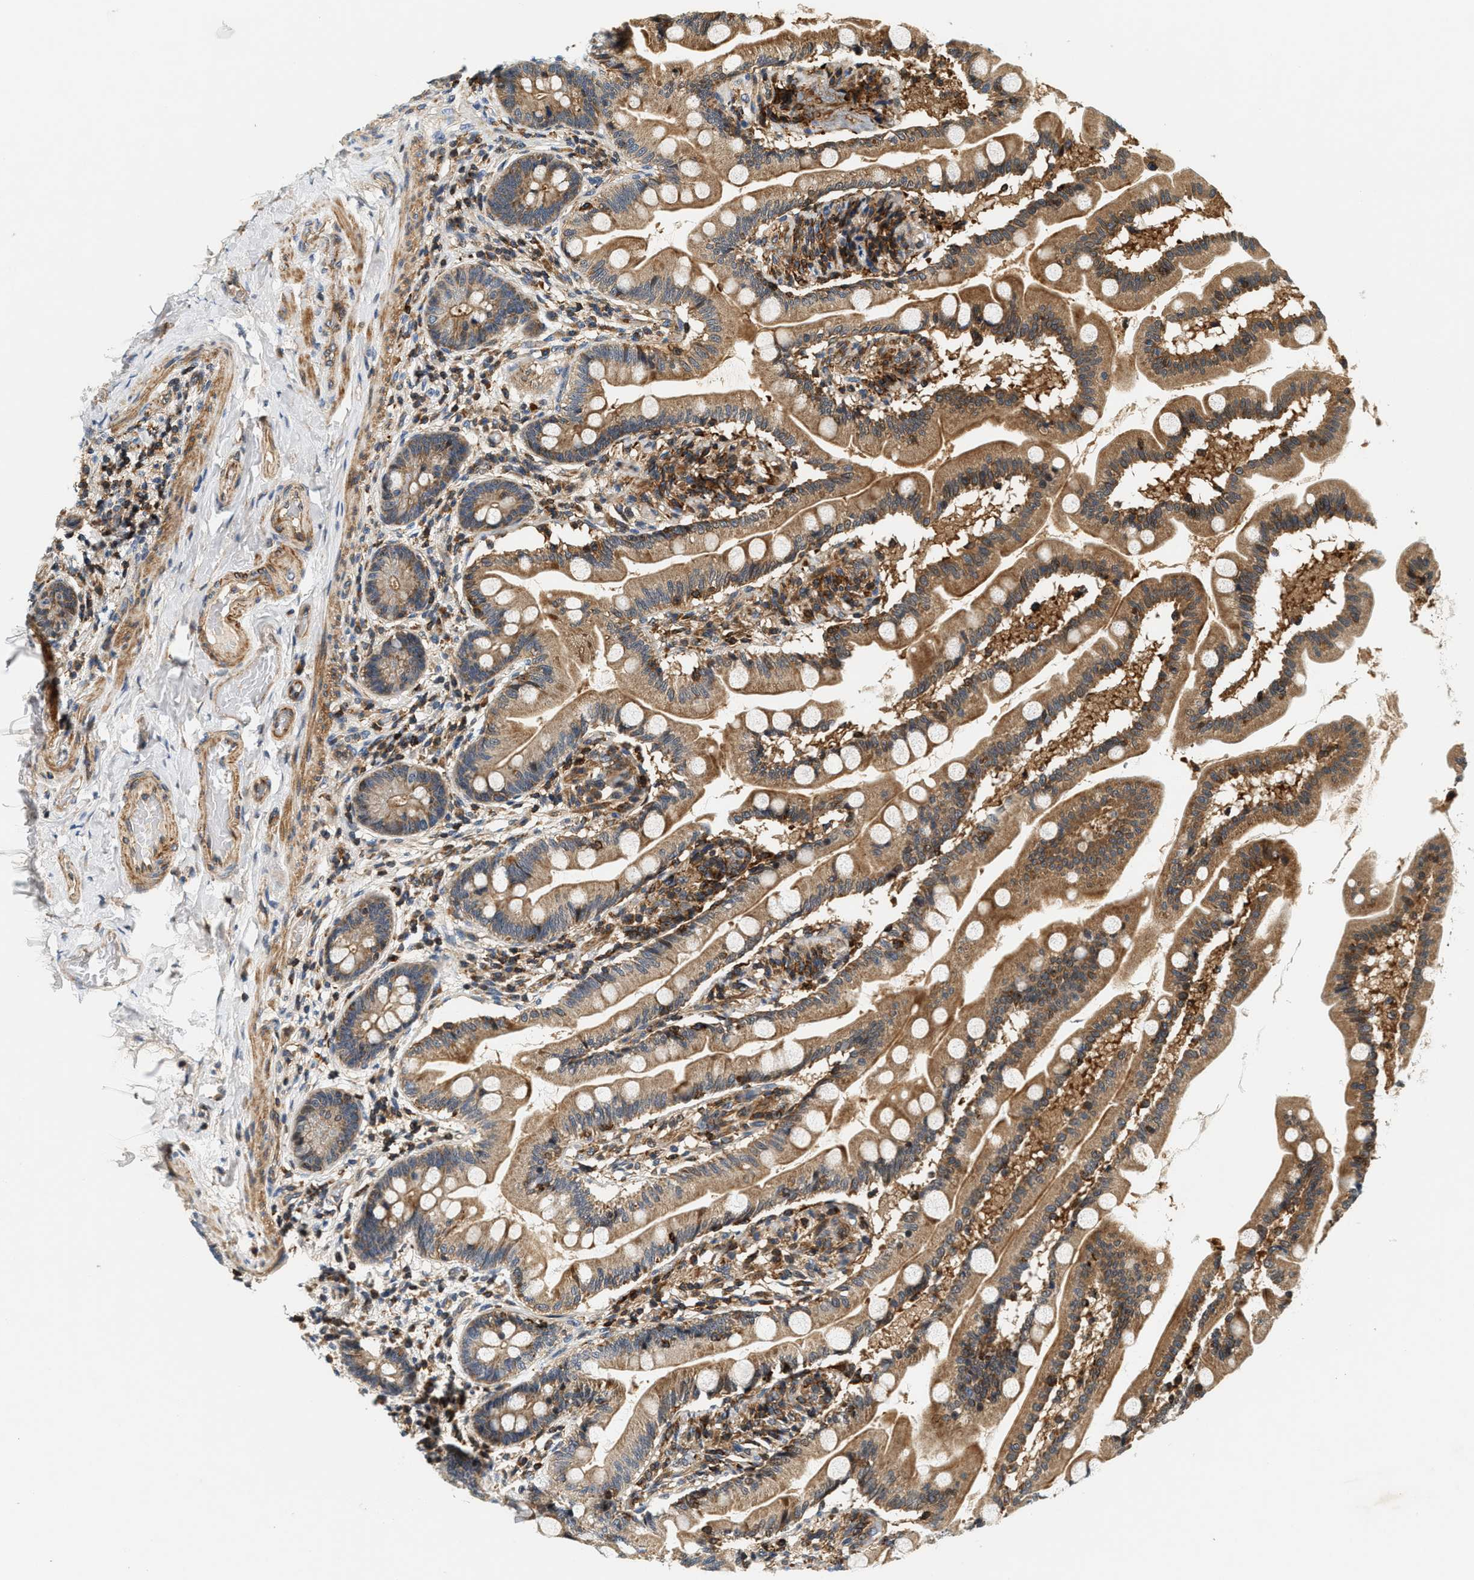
{"staining": {"intensity": "moderate", "quantity": ">75%", "location": "cytoplasmic/membranous"}, "tissue": "small intestine", "cell_type": "Glandular cells", "image_type": "normal", "snomed": [{"axis": "morphology", "description": "Normal tissue, NOS"}, {"axis": "topography", "description": "Small intestine"}], "caption": "This image exhibits IHC staining of normal small intestine, with medium moderate cytoplasmic/membranous staining in about >75% of glandular cells.", "gene": "SAMD9", "patient": {"sex": "female", "age": 56}}